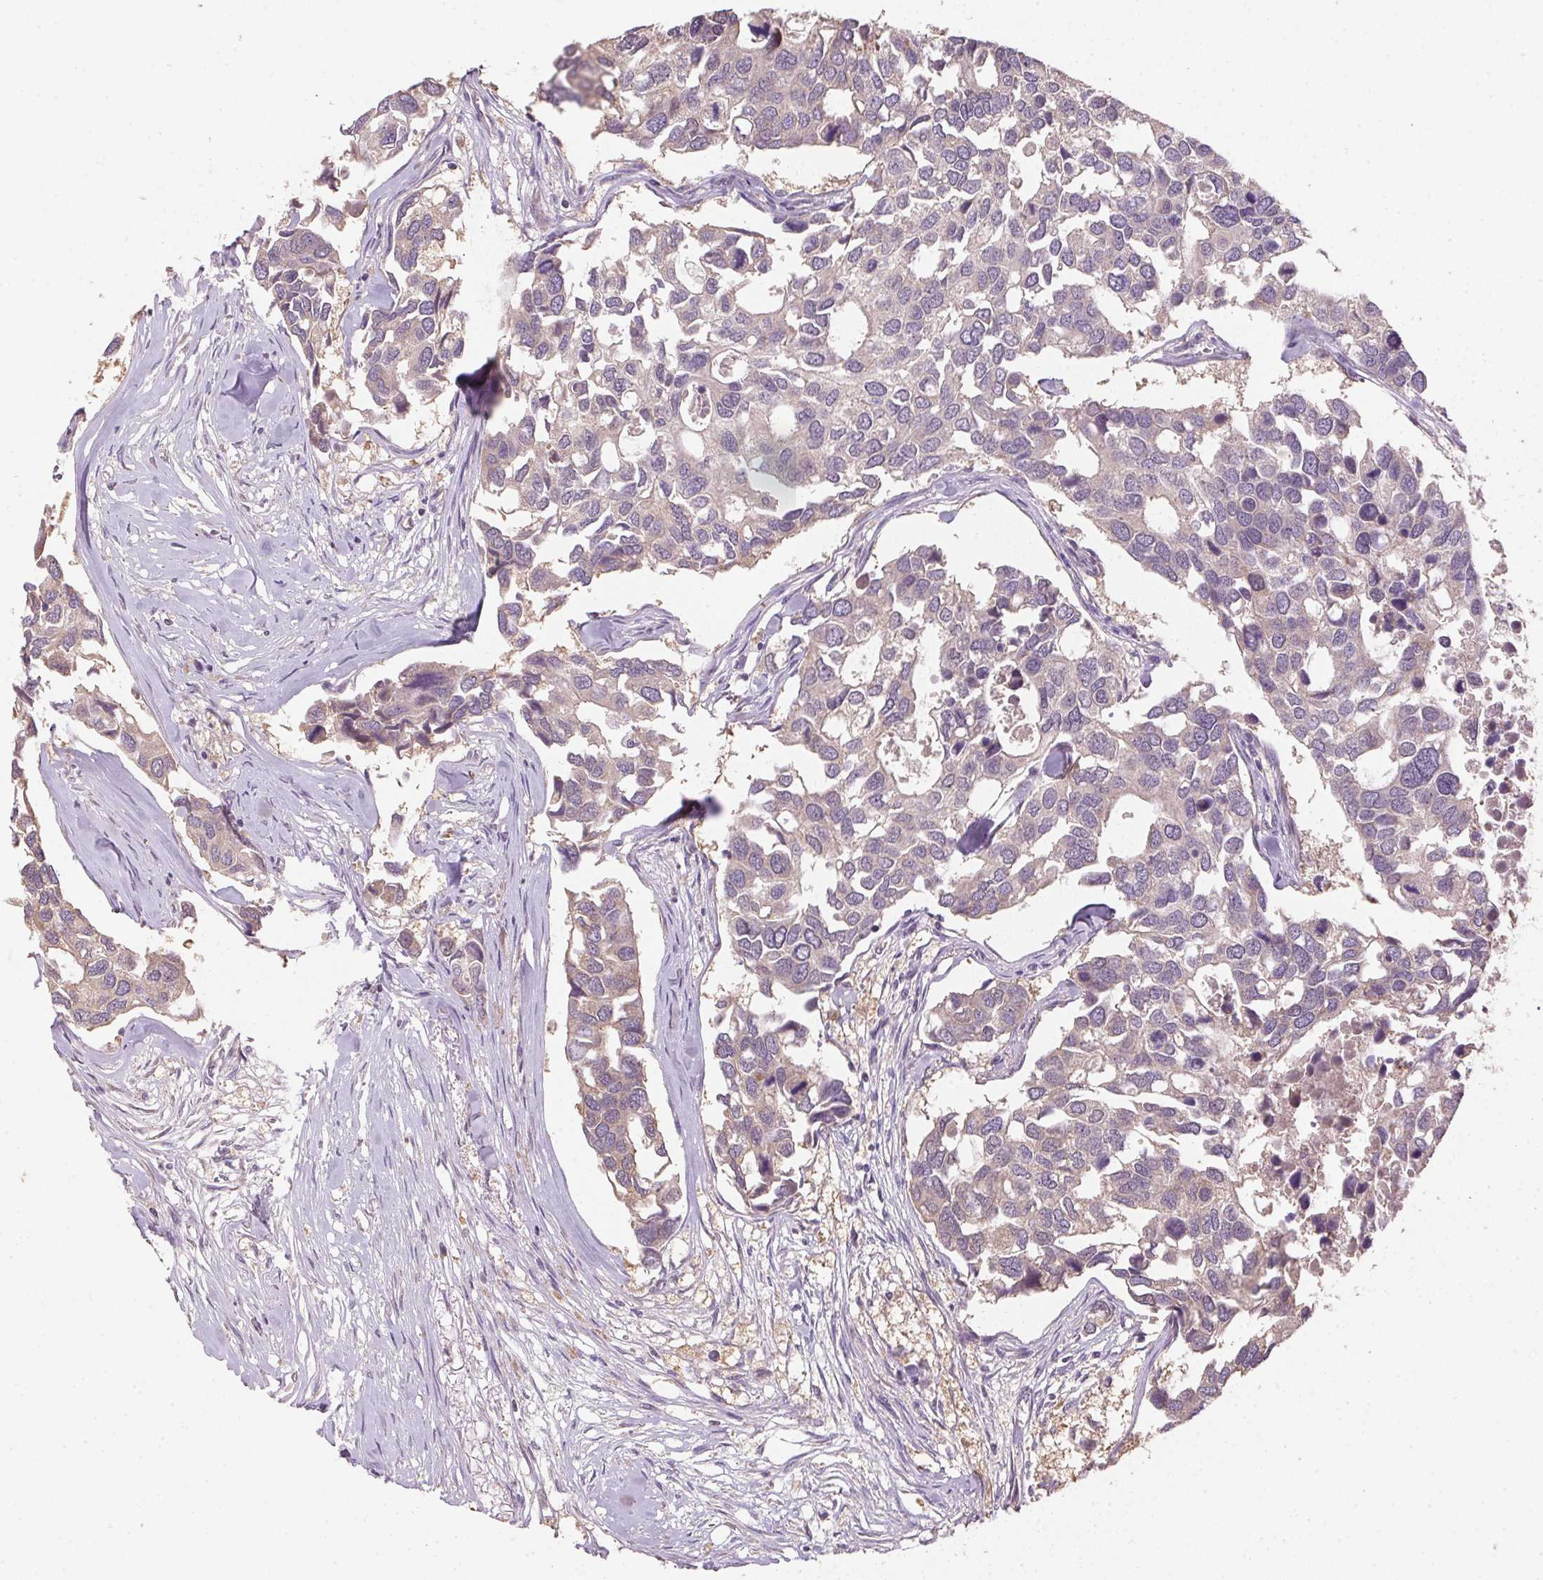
{"staining": {"intensity": "negative", "quantity": "none", "location": "none"}, "tissue": "breast cancer", "cell_type": "Tumor cells", "image_type": "cancer", "snomed": [{"axis": "morphology", "description": "Duct carcinoma"}, {"axis": "topography", "description": "Breast"}], "caption": "Breast cancer (intraductal carcinoma) stained for a protein using immunohistochemistry shows no positivity tumor cells.", "gene": "ALDH8A1", "patient": {"sex": "female", "age": 83}}